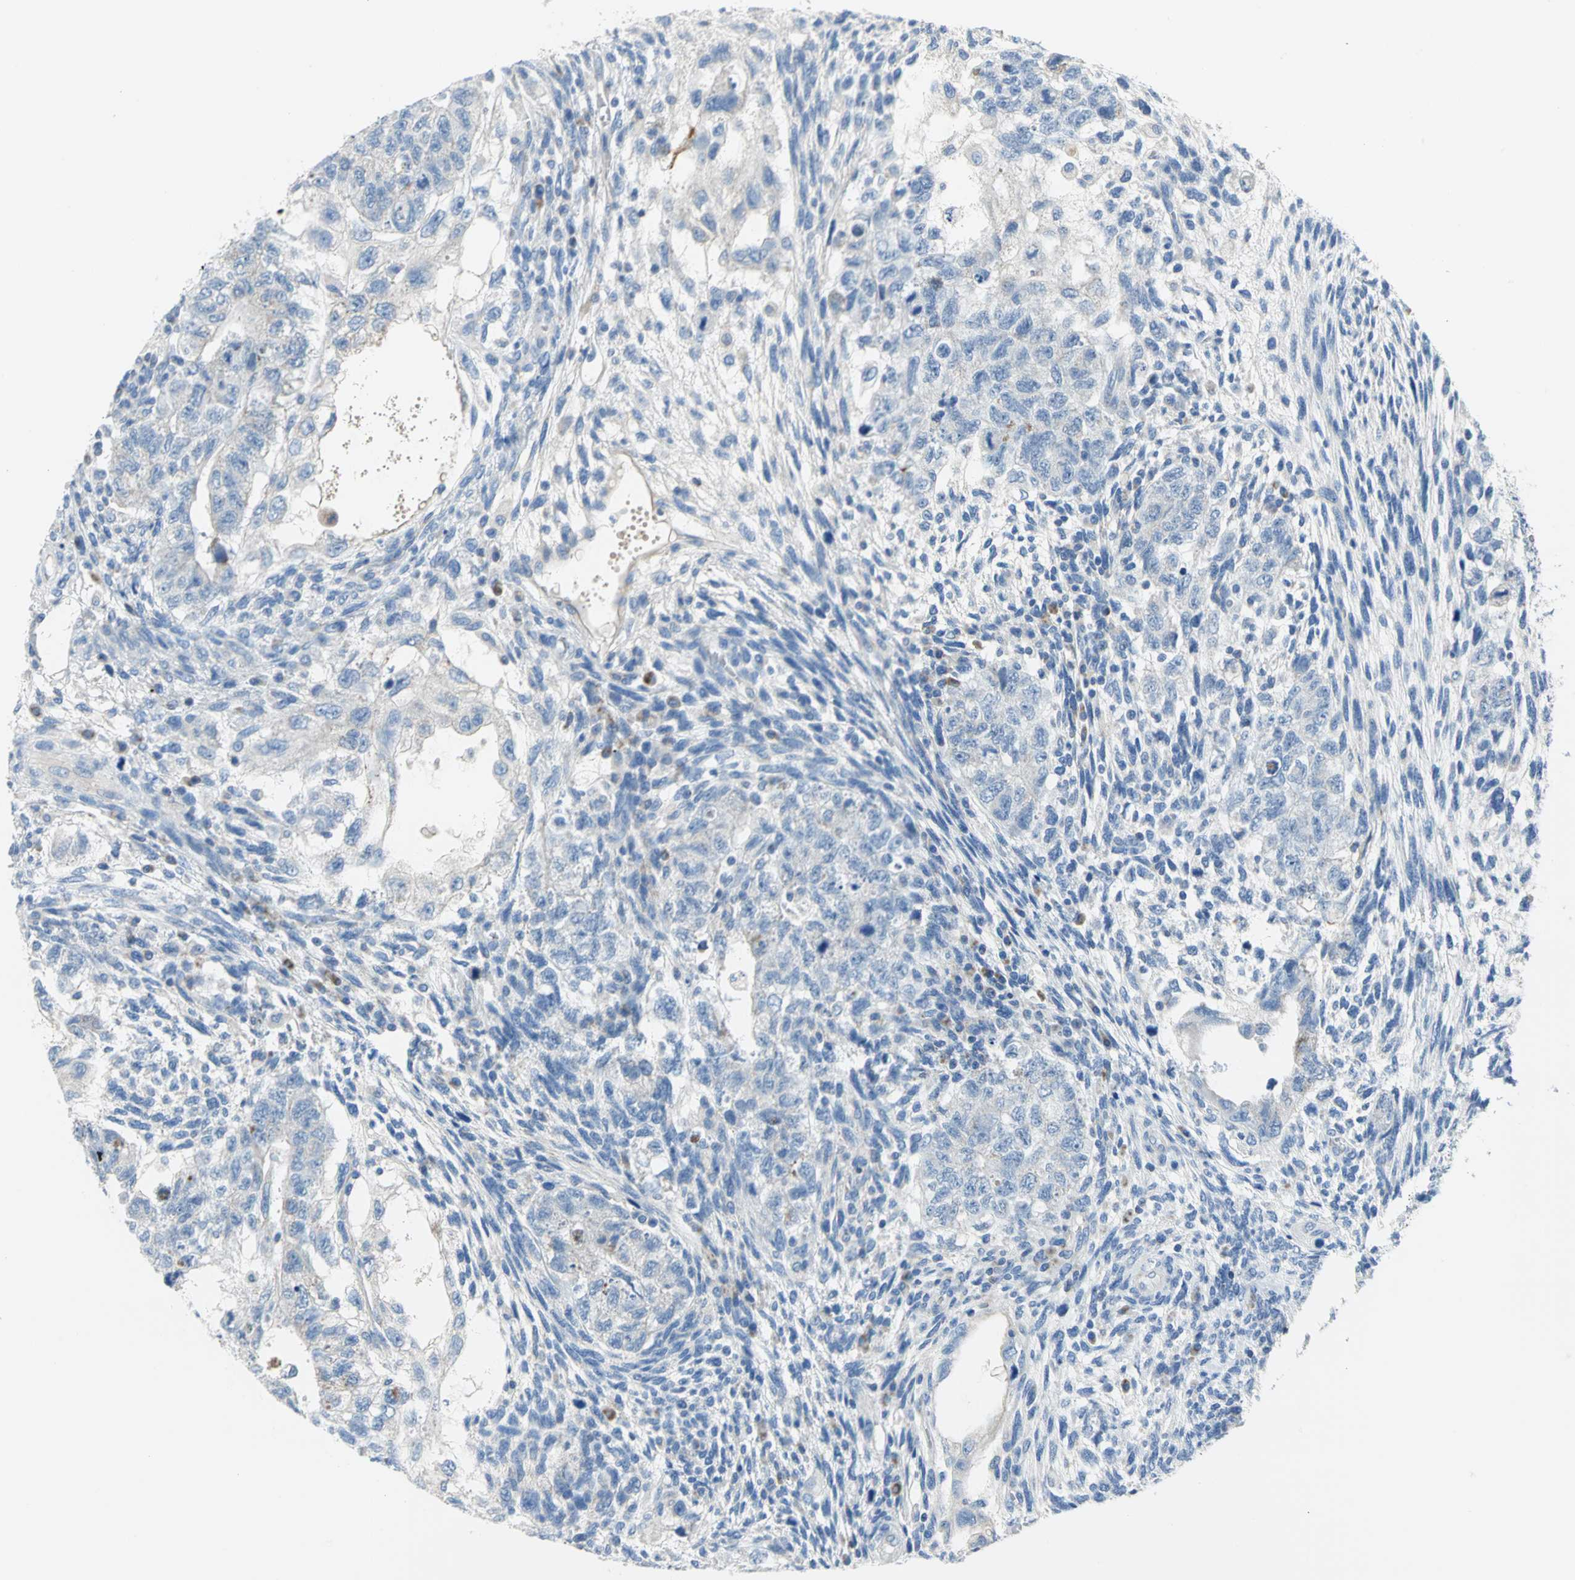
{"staining": {"intensity": "negative", "quantity": "none", "location": "none"}, "tissue": "testis cancer", "cell_type": "Tumor cells", "image_type": "cancer", "snomed": [{"axis": "morphology", "description": "Normal tissue, NOS"}, {"axis": "morphology", "description": "Carcinoma, Embryonal, NOS"}, {"axis": "topography", "description": "Testis"}], "caption": "The histopathology image displays no significant positivity in tumor cells of testis cancer.", "gene": "ALOX15", "patient": {"sex": "male", "age": 36}}